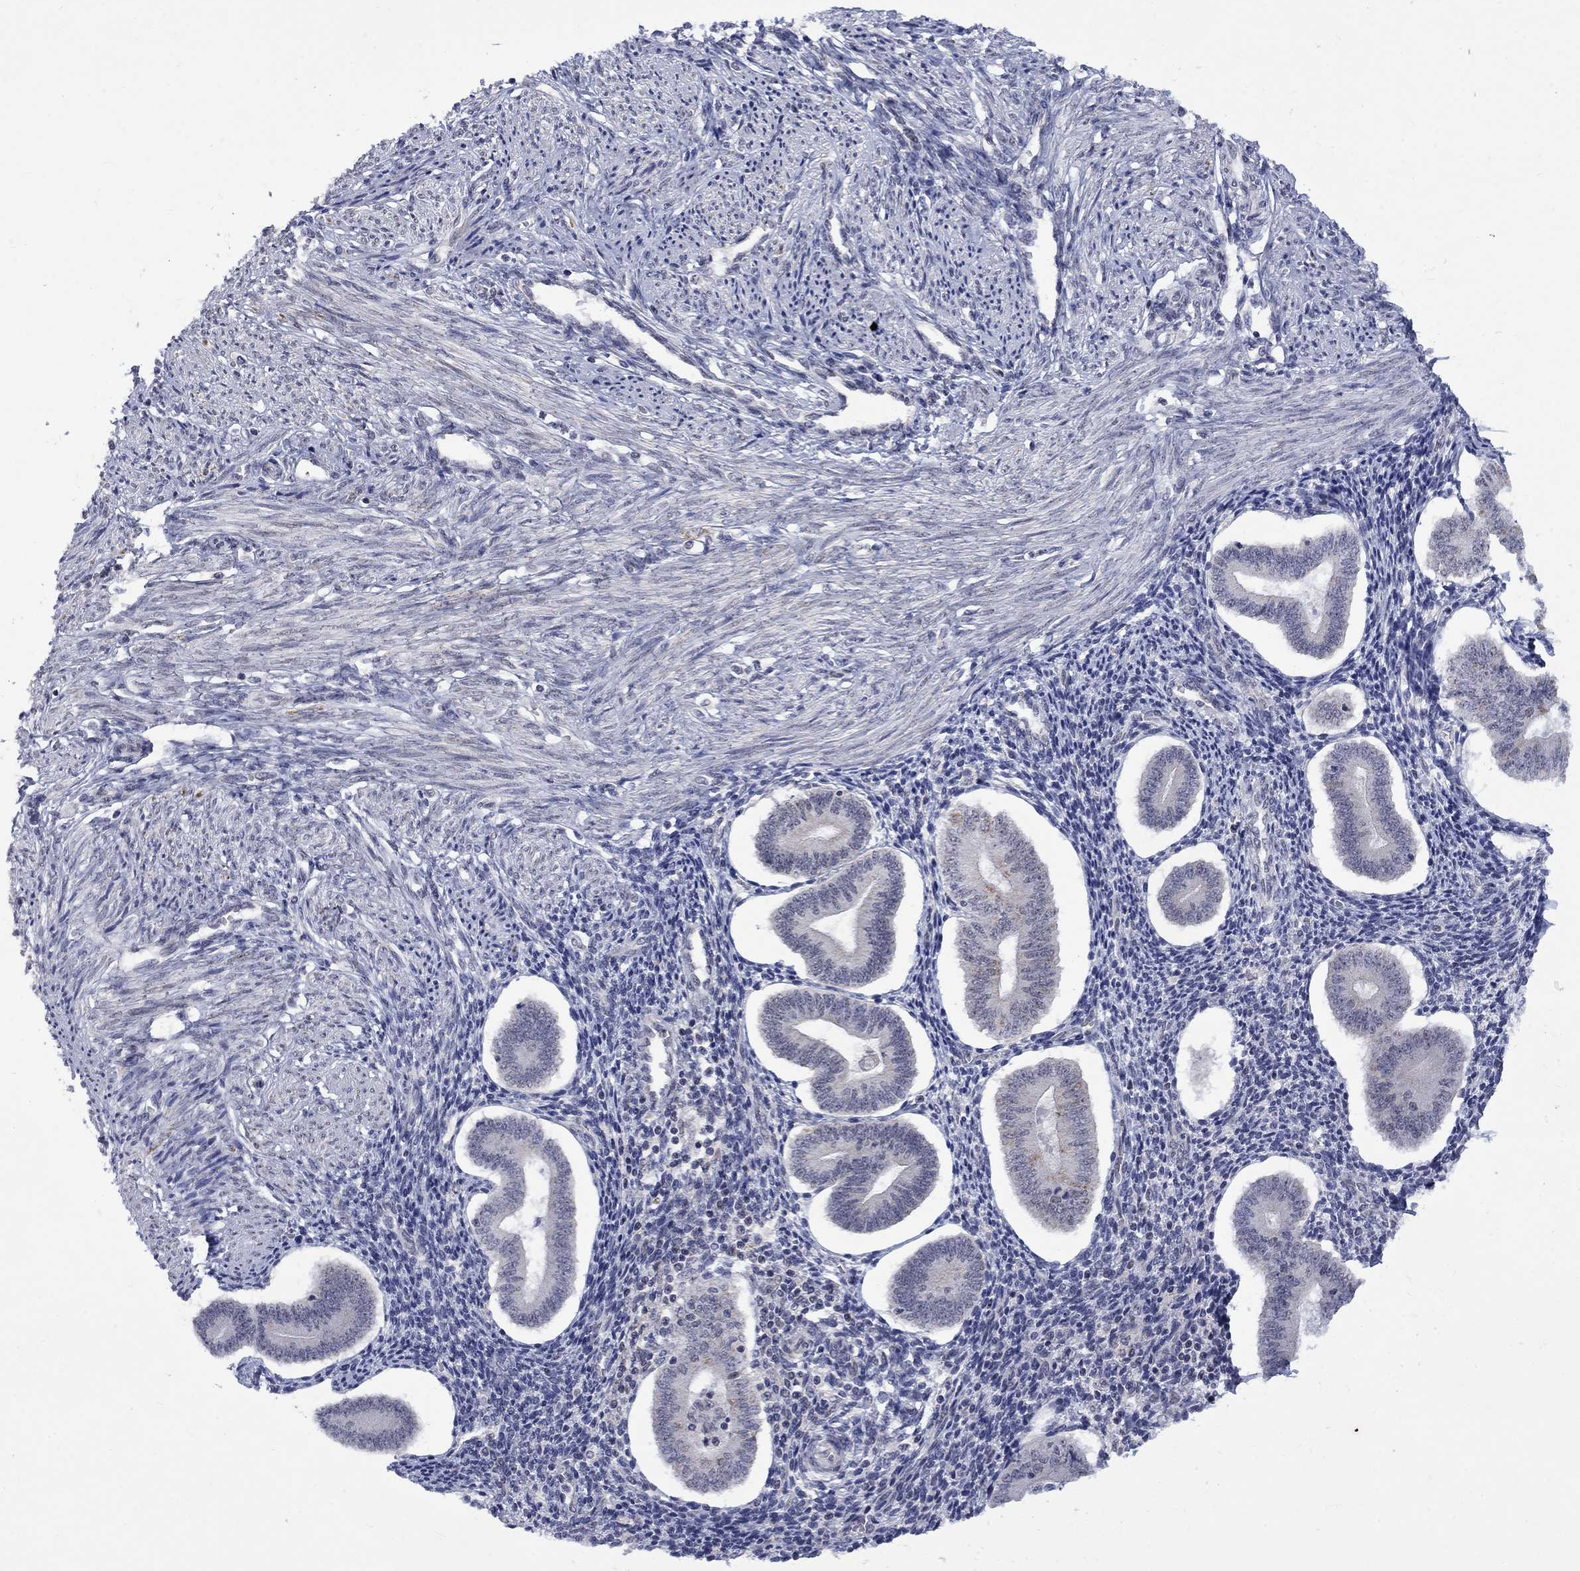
{"staining": {"intensity": "negative", "quantity": "none", "location": "none"}, "tissue": "endometrium", "cell_type": "Cells in endometrial stroma", "image_type": "normal", "snomed": [{"axis": "morphology", "description": "Normal tissue, NOS"}, {"axis": "topography", "description": "Endometrium"}], "caption": "High magnification brightfield microscopy of normal endometrium stained with DAB (3,3'-diaminobenzidine) (brown) and counterstained with hematoxylin (blue): cells in endometrial stroma show no significant expression. Brightfield microscopy of IHC stained with DAB (brown) and hematoxylin (blue), captured at high magnification.", "gene": "KCNJ16", "patient": {"sex": "female", "age": 40}}